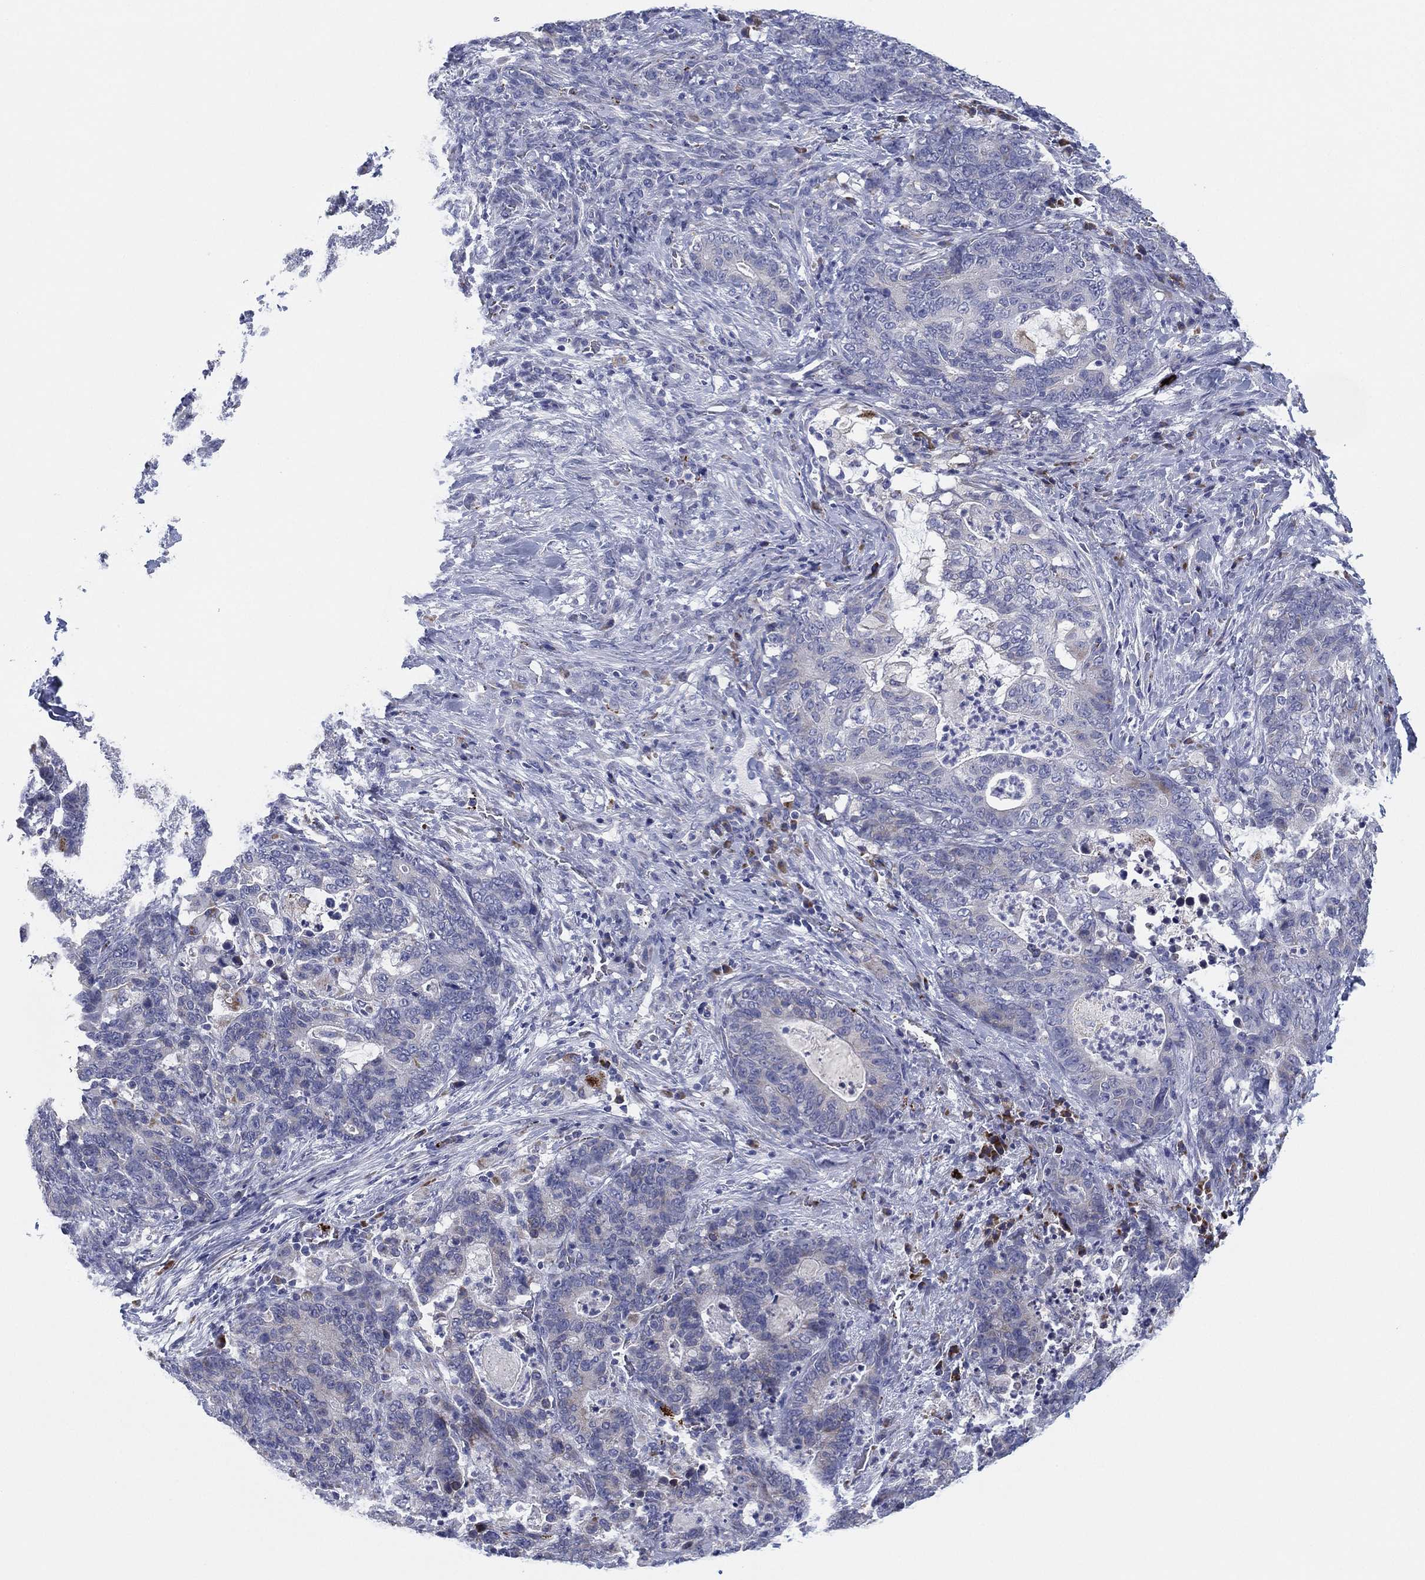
{"staining": {"intensity": "negative", "quantity": "none", "location": "none"}, "tissue": "stomach cancer", "cell_type": "Tumor cells", "image_type": "cancer", "snomed": [{"axis": "morphology", "description": "Normal tissue, NOS"}, {"axis": "morphology", "description": "Adenocarcinoma, NOS"}, {"axis": "topography", "description": "Stomach"}], "caption": "Immunohistochemistry photomicrograph of neoplastic tissue: stomach adenocarcinoma stained with DAB displays no significant protein expression in tumor cells.", "gene": "TMEM40", "patient": {"sex": "female", "age": 64}}